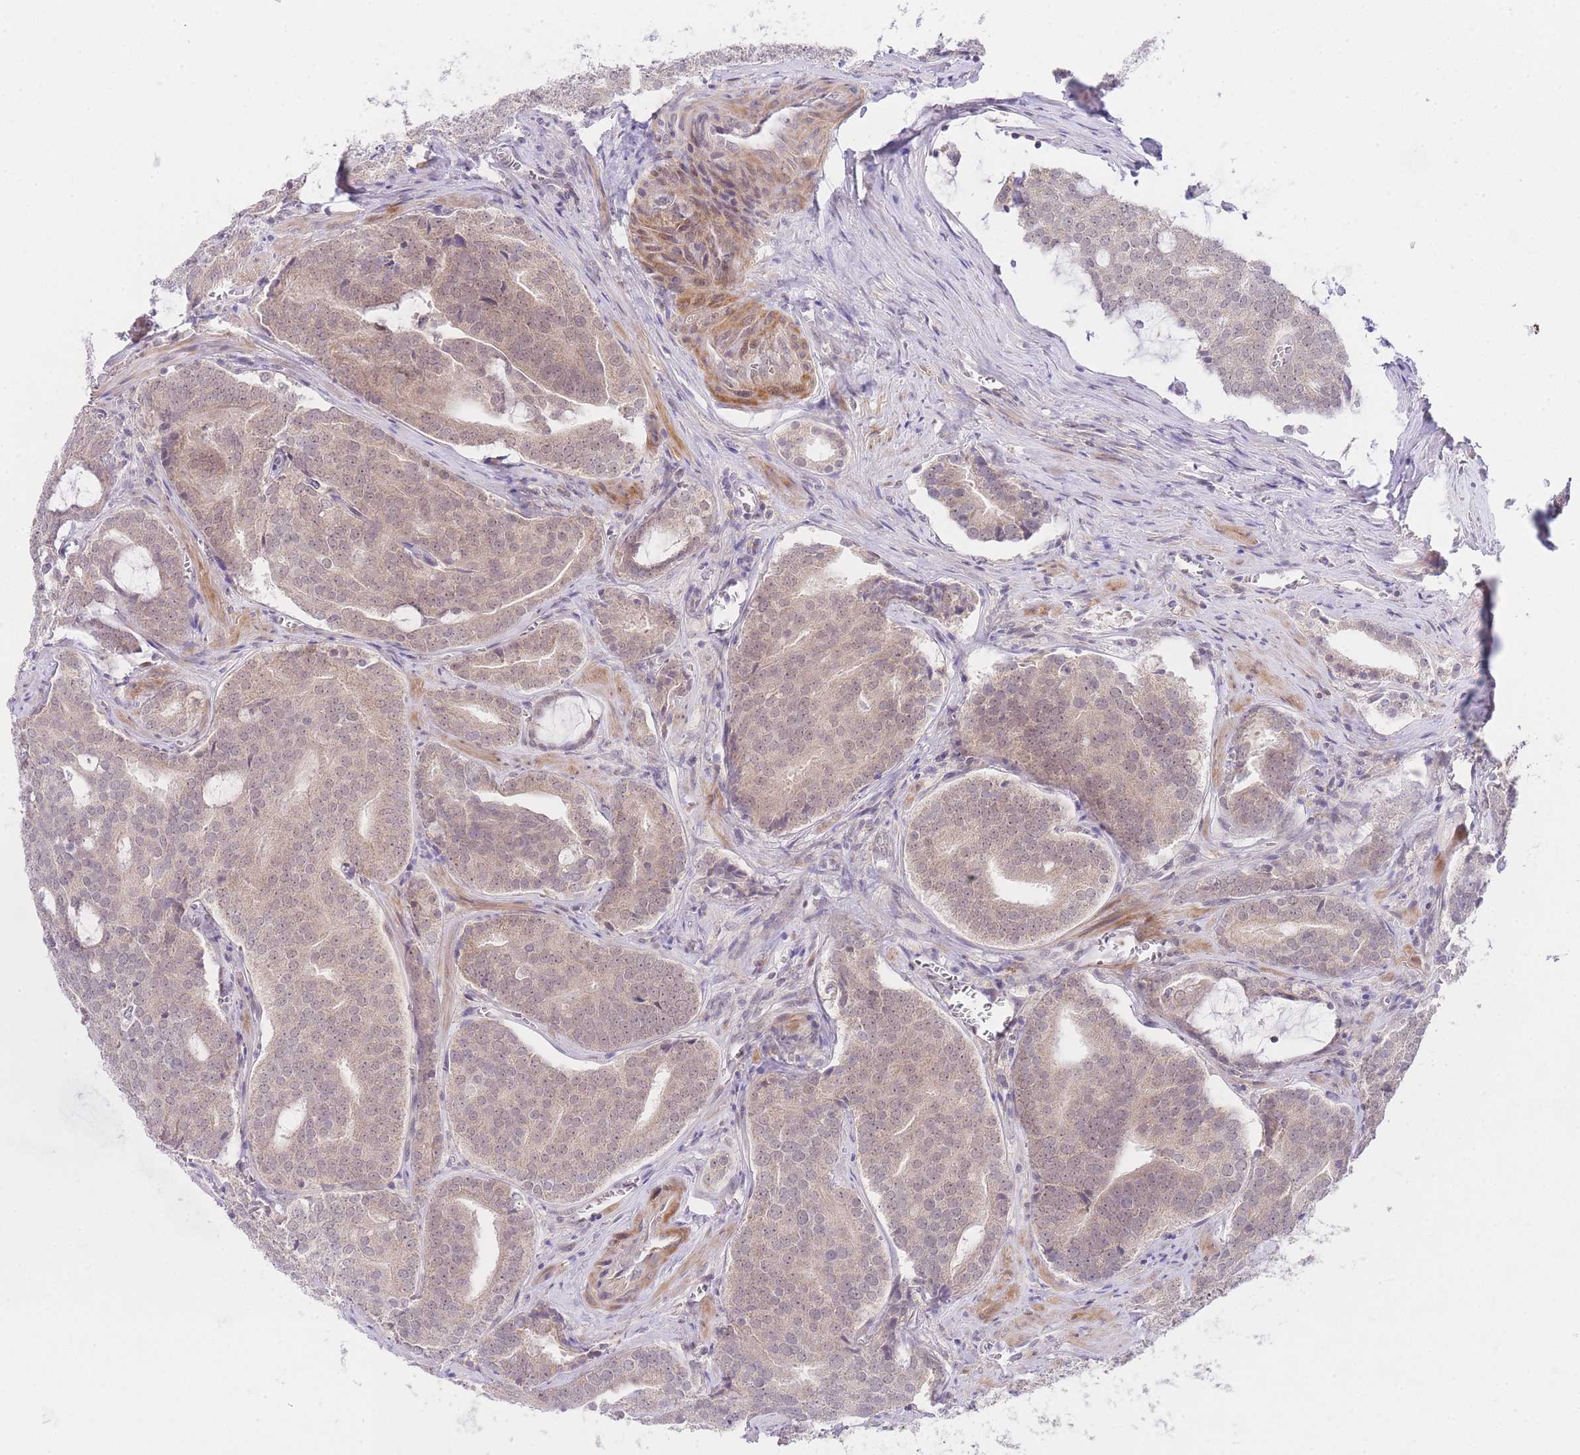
{"staining": {"intensity": "weak", "quantity": "<25%", "location": "cytoplasmic/membranous,nuclear"}, "tissue": "prostate cancer", "cell_type": "Tumor cells", "image_type": "cancer", "snomed": [{"axis": "morphology", "description": "Adenocarcinoma, High grade"}, {"axis": "topography", "description": "Prostate"}], "caption": "High magnification brightfield microscopy of prostate cancer (adenocarcinoma (high-grade)) stained with DAB (brown) and counterstained with hematoxylin (blue): tumor cells show no significant positivity.", "gene": "SLC25A33", "patient": {"sex": "male", "age": 55}}